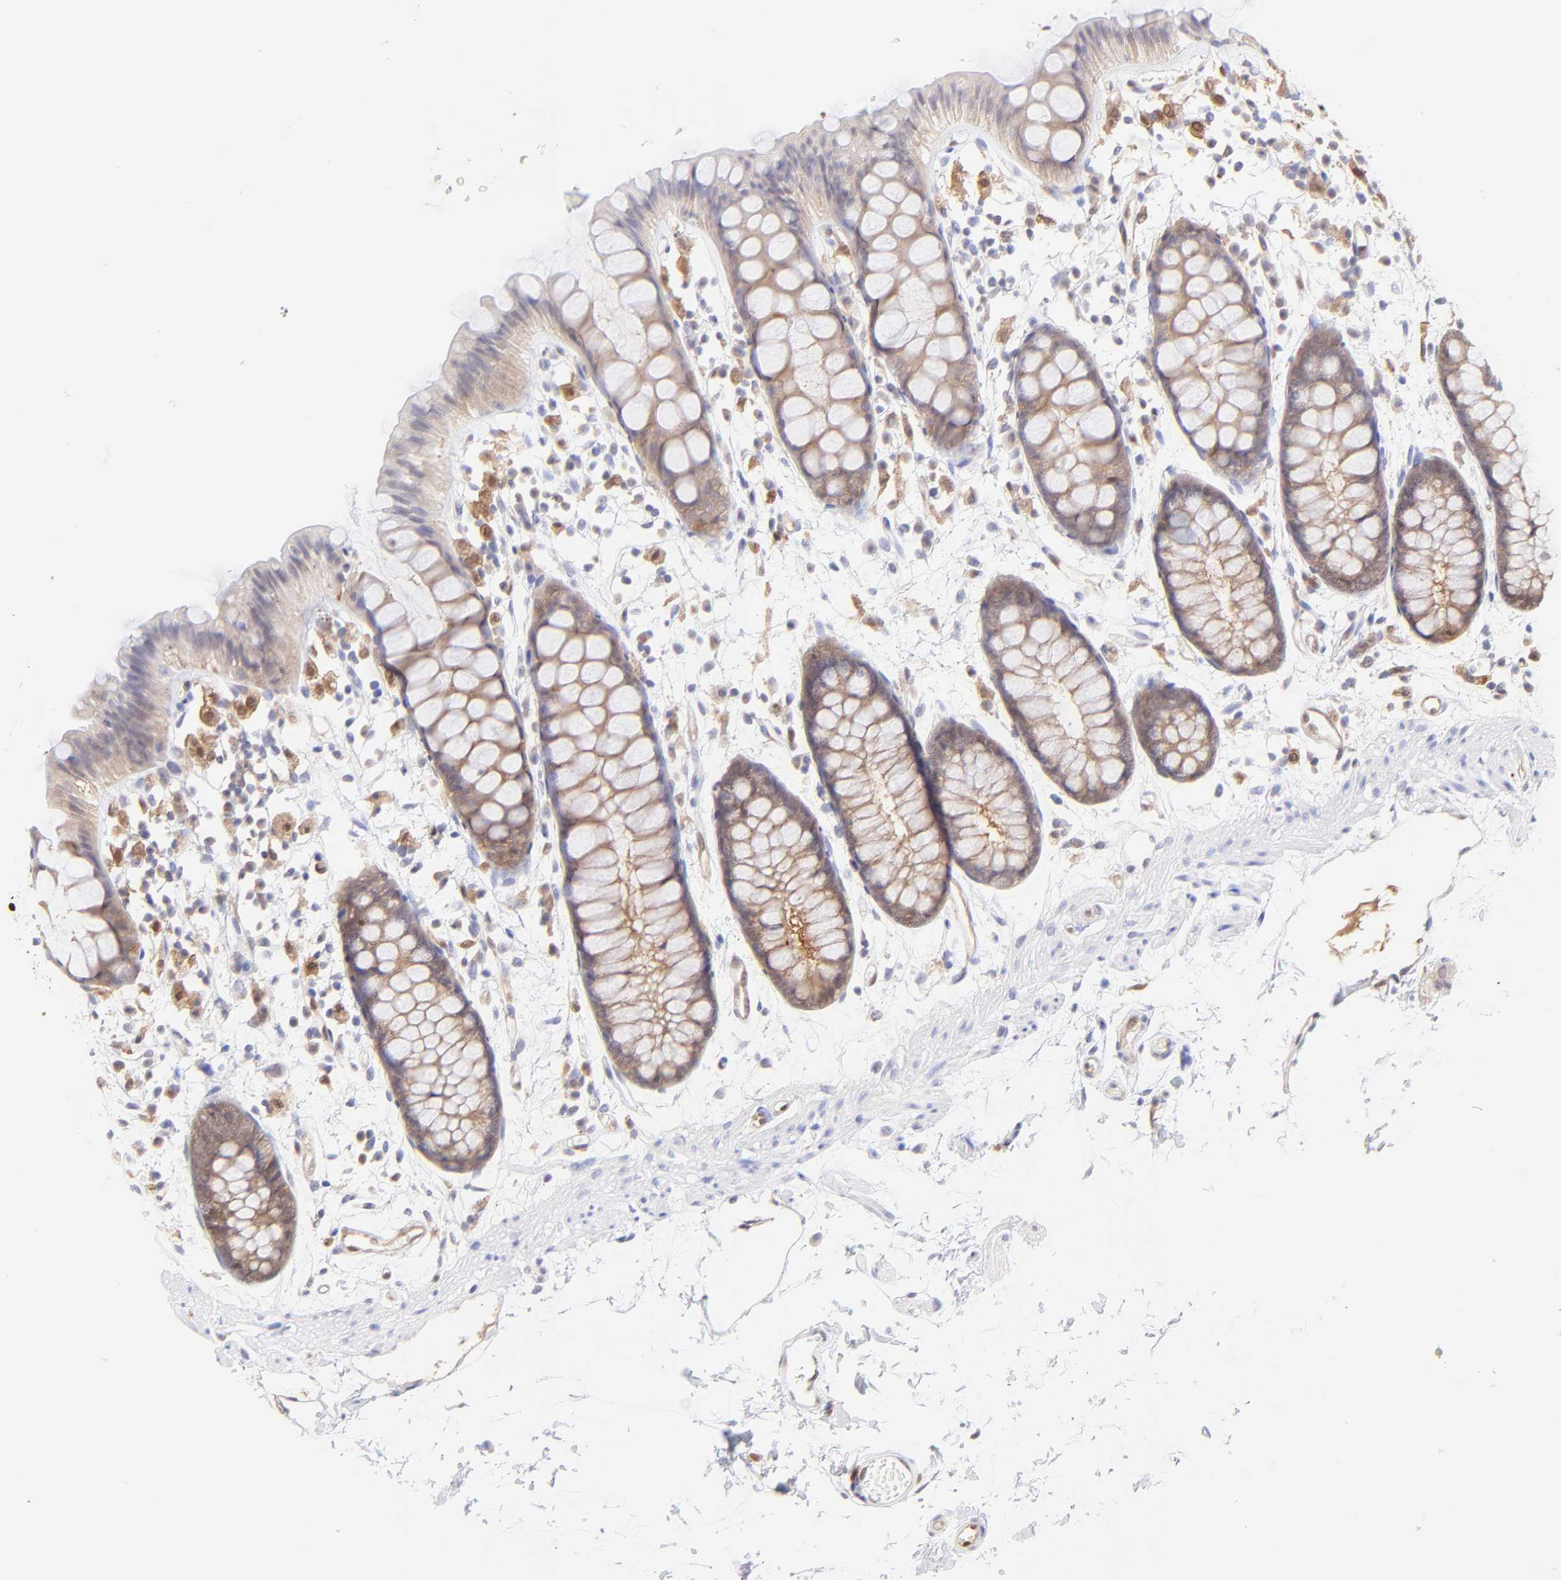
{"staining": {"intensity": "weak", "quantity": ">75%", "location": "cytoplasmic/membranous"}, "tissue": "rectum", "cell_type": "Glandular cells", "image_type": "normal", "snomed": [{"axis": "morphology", "description": "Normal tissue, NOS"}, {"axis": "topography", "description": "Rectum"}], "caption": "Rectum was stained to show a protein in brown. There is low levels of weak cytoplasmic/membranous positivity in about >75% of glandular cells. Nuclei are stained in blue.", "gene": "HYAL1", "patient": {"sex": "female", "age": 66}}